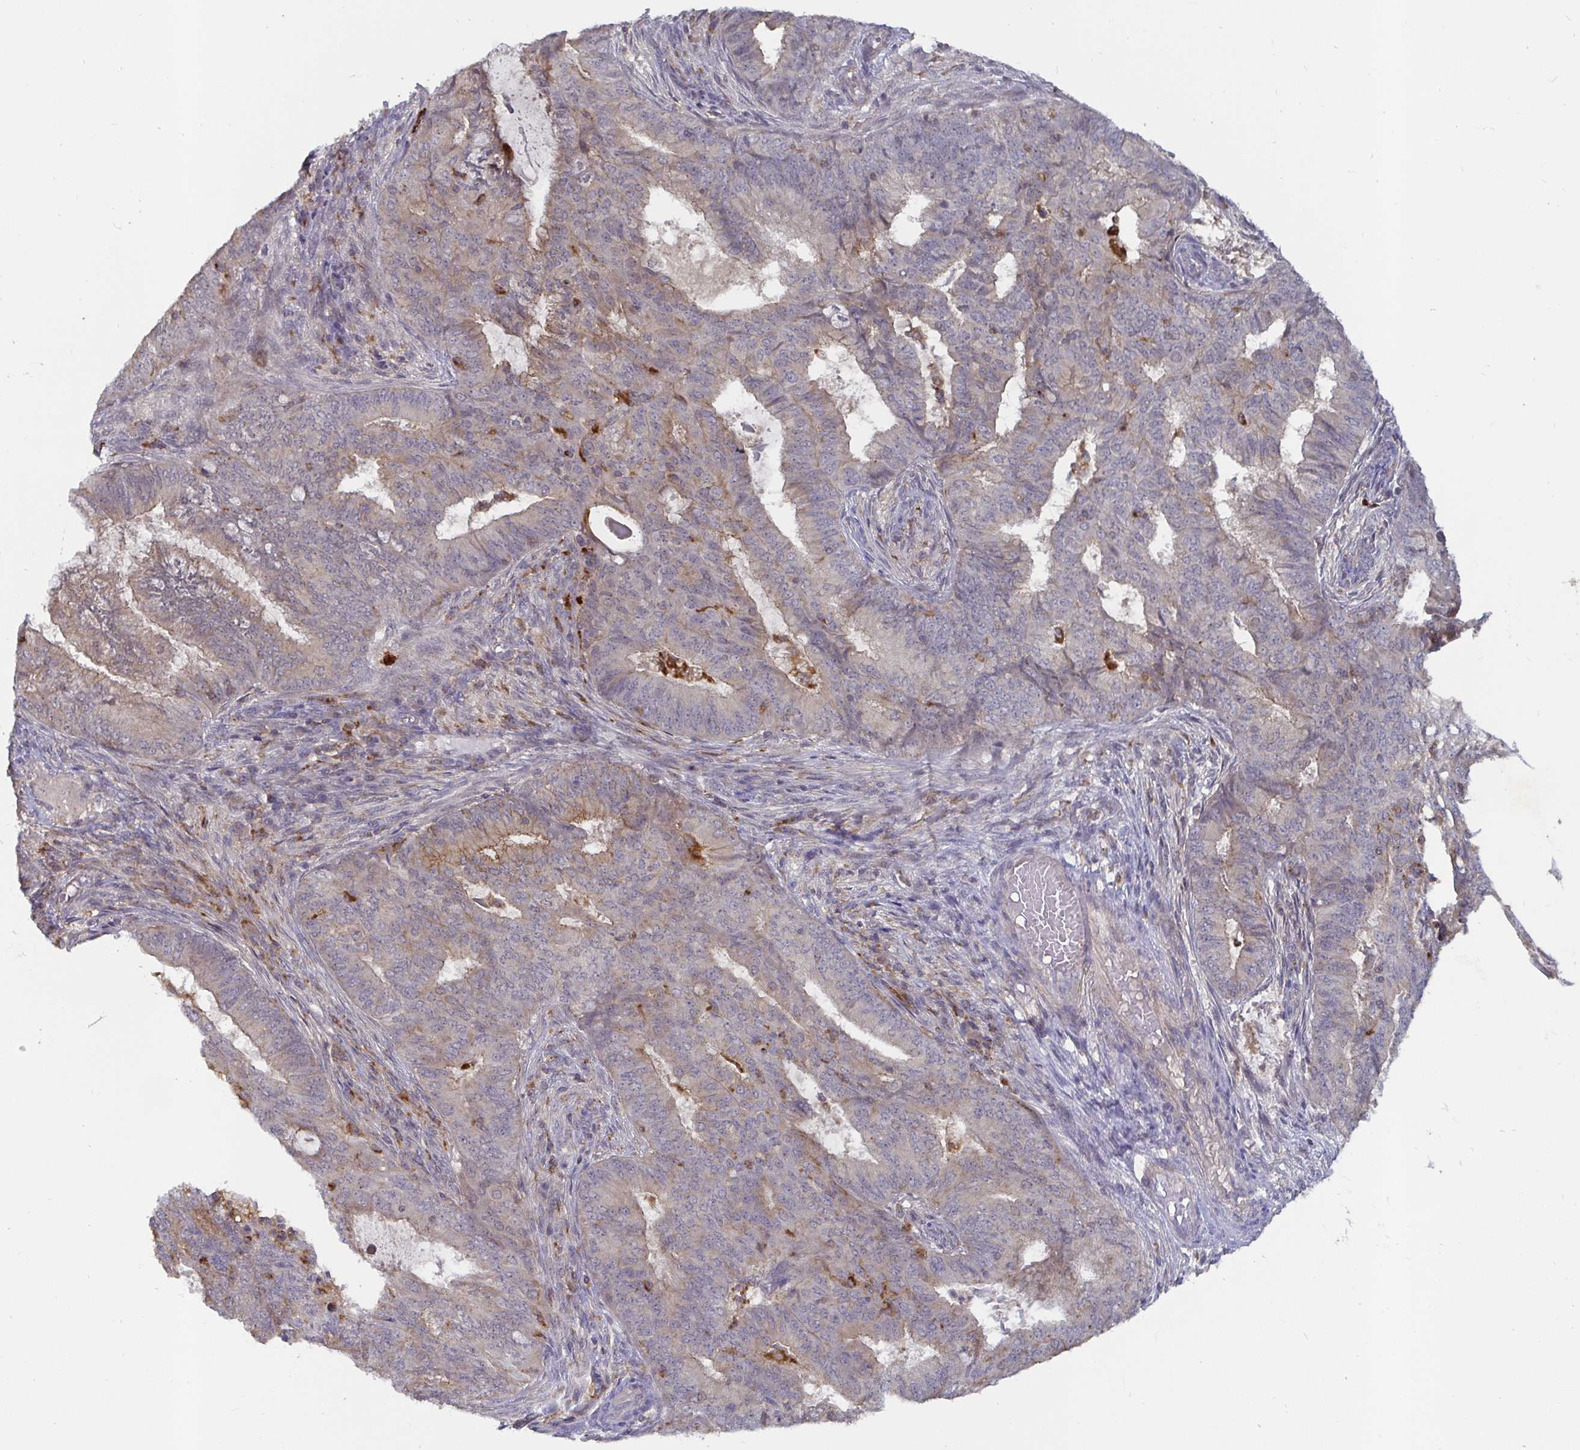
{"staining": {"intensity": "negative", "quantity": "none", "location": "none"}, "tissue": "endometrial cancer", "cell_type": "Tumor cells", "image_type": "cancer", "snomed": [{"axis": "morphology", "description": "Adenocarcinoma, NOS"}, {"axis": "topography", "description": "Endometrium"}], "caption": "Immunohistochemical staining of endometrial cancer (adenocarcinoma) exhibits no significant expression in tumor cells. (DAB (3,3'-diaminobenzidine) IHC, high magnification).", "gene": "CDH18", "patient": {"sex": "female", "age": 62}}